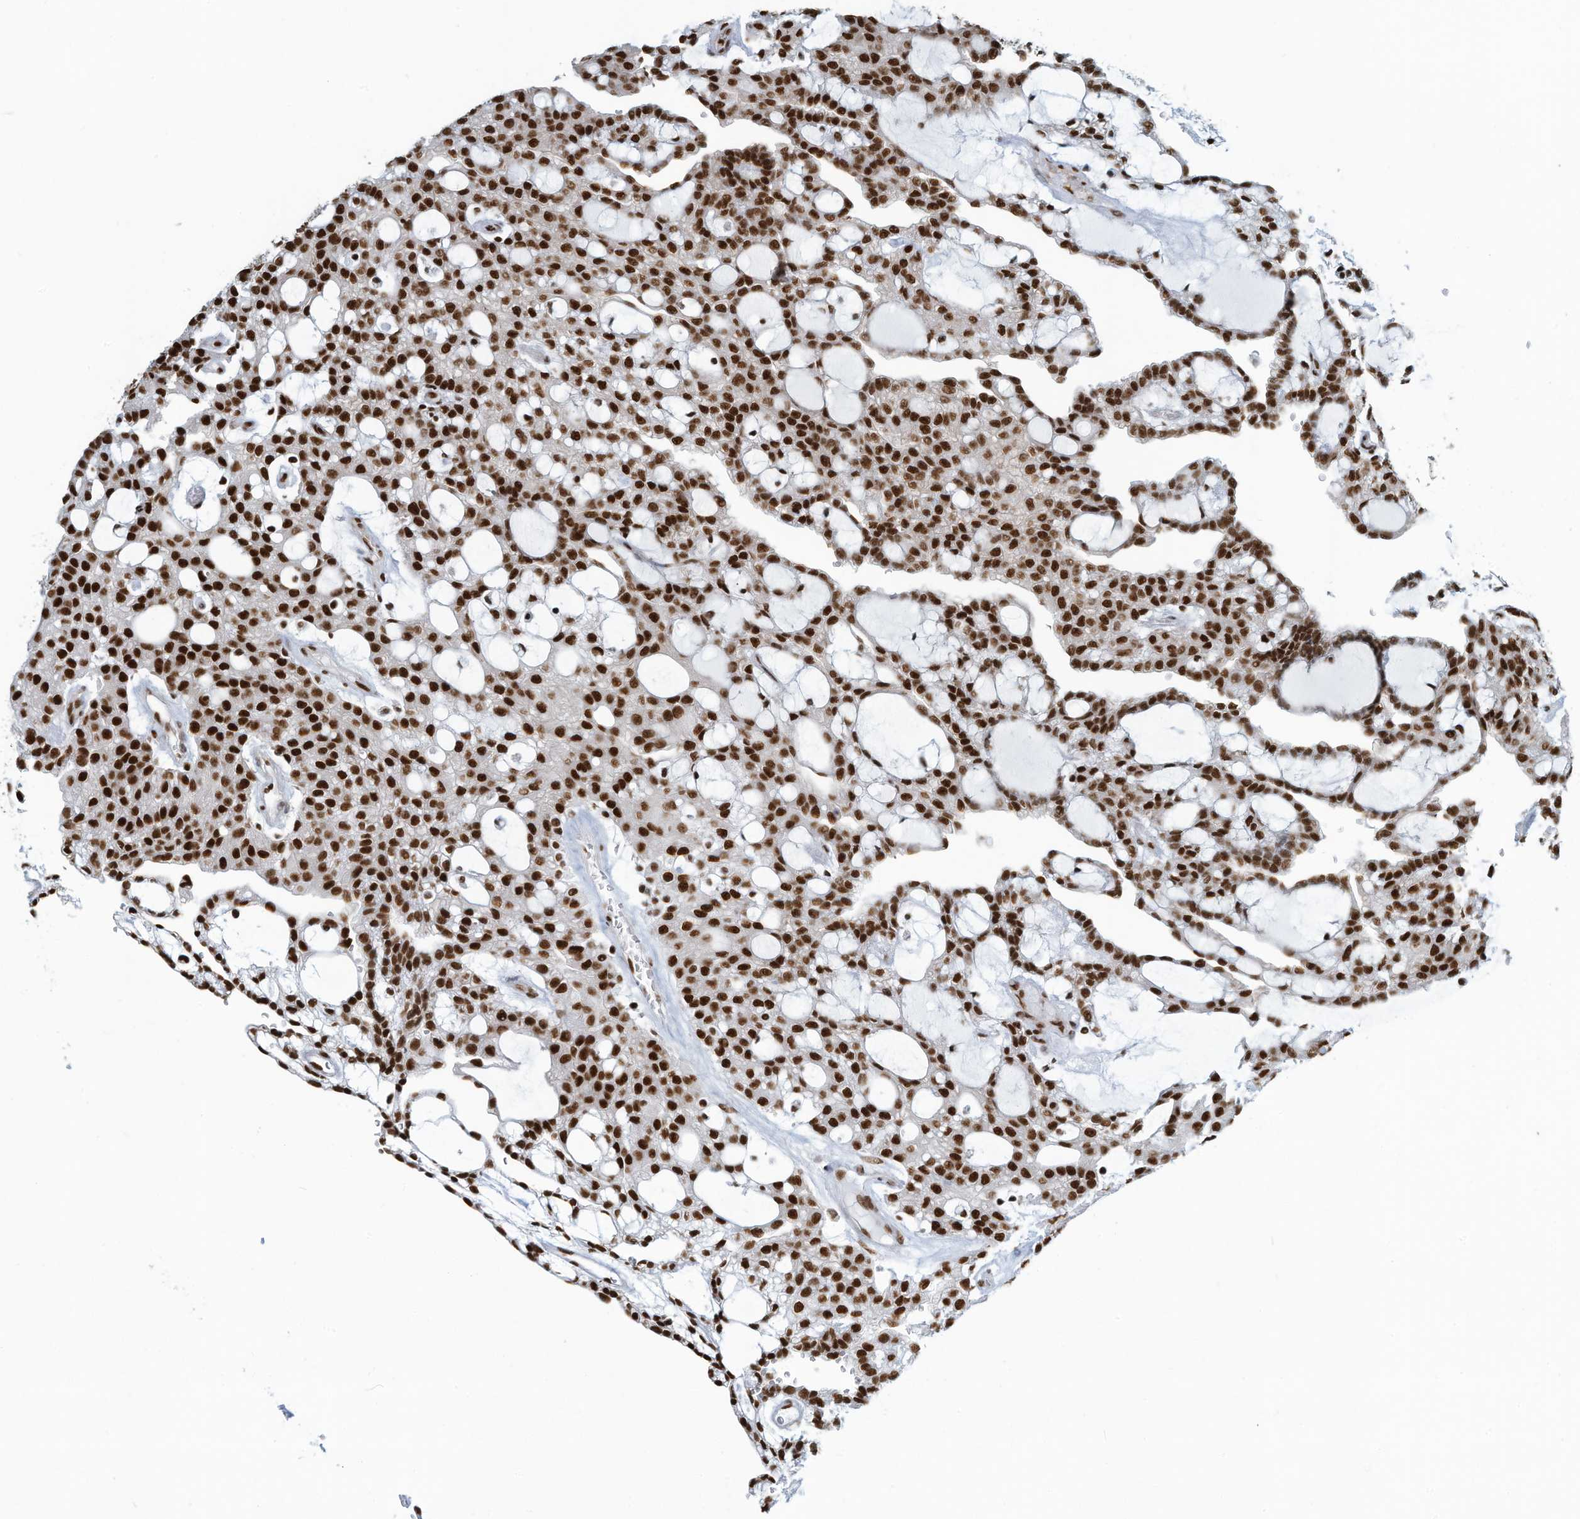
{"staining": {"intensity": "strong", "quantity": ">75%", "location": "nuclear"}, "tissue": "renal cancer", "cell_type": "Tumor cells", "image_type": "cancer", "snomed": [{"axis": "morphology", "description": "Adenocarcinoma, NOS"}, {"axis": "topography", "description": "Kidney"}], "caption": "Immunohistochemistry (IHC) (DAB (3,3'-diaminobenzidine)) staining of human renal adenocarcinoma shows strong nuclear protein expression in about >75% of tumor cells.", "gene": "SARNP", "patient": {"sex": "male", "age": 63}}